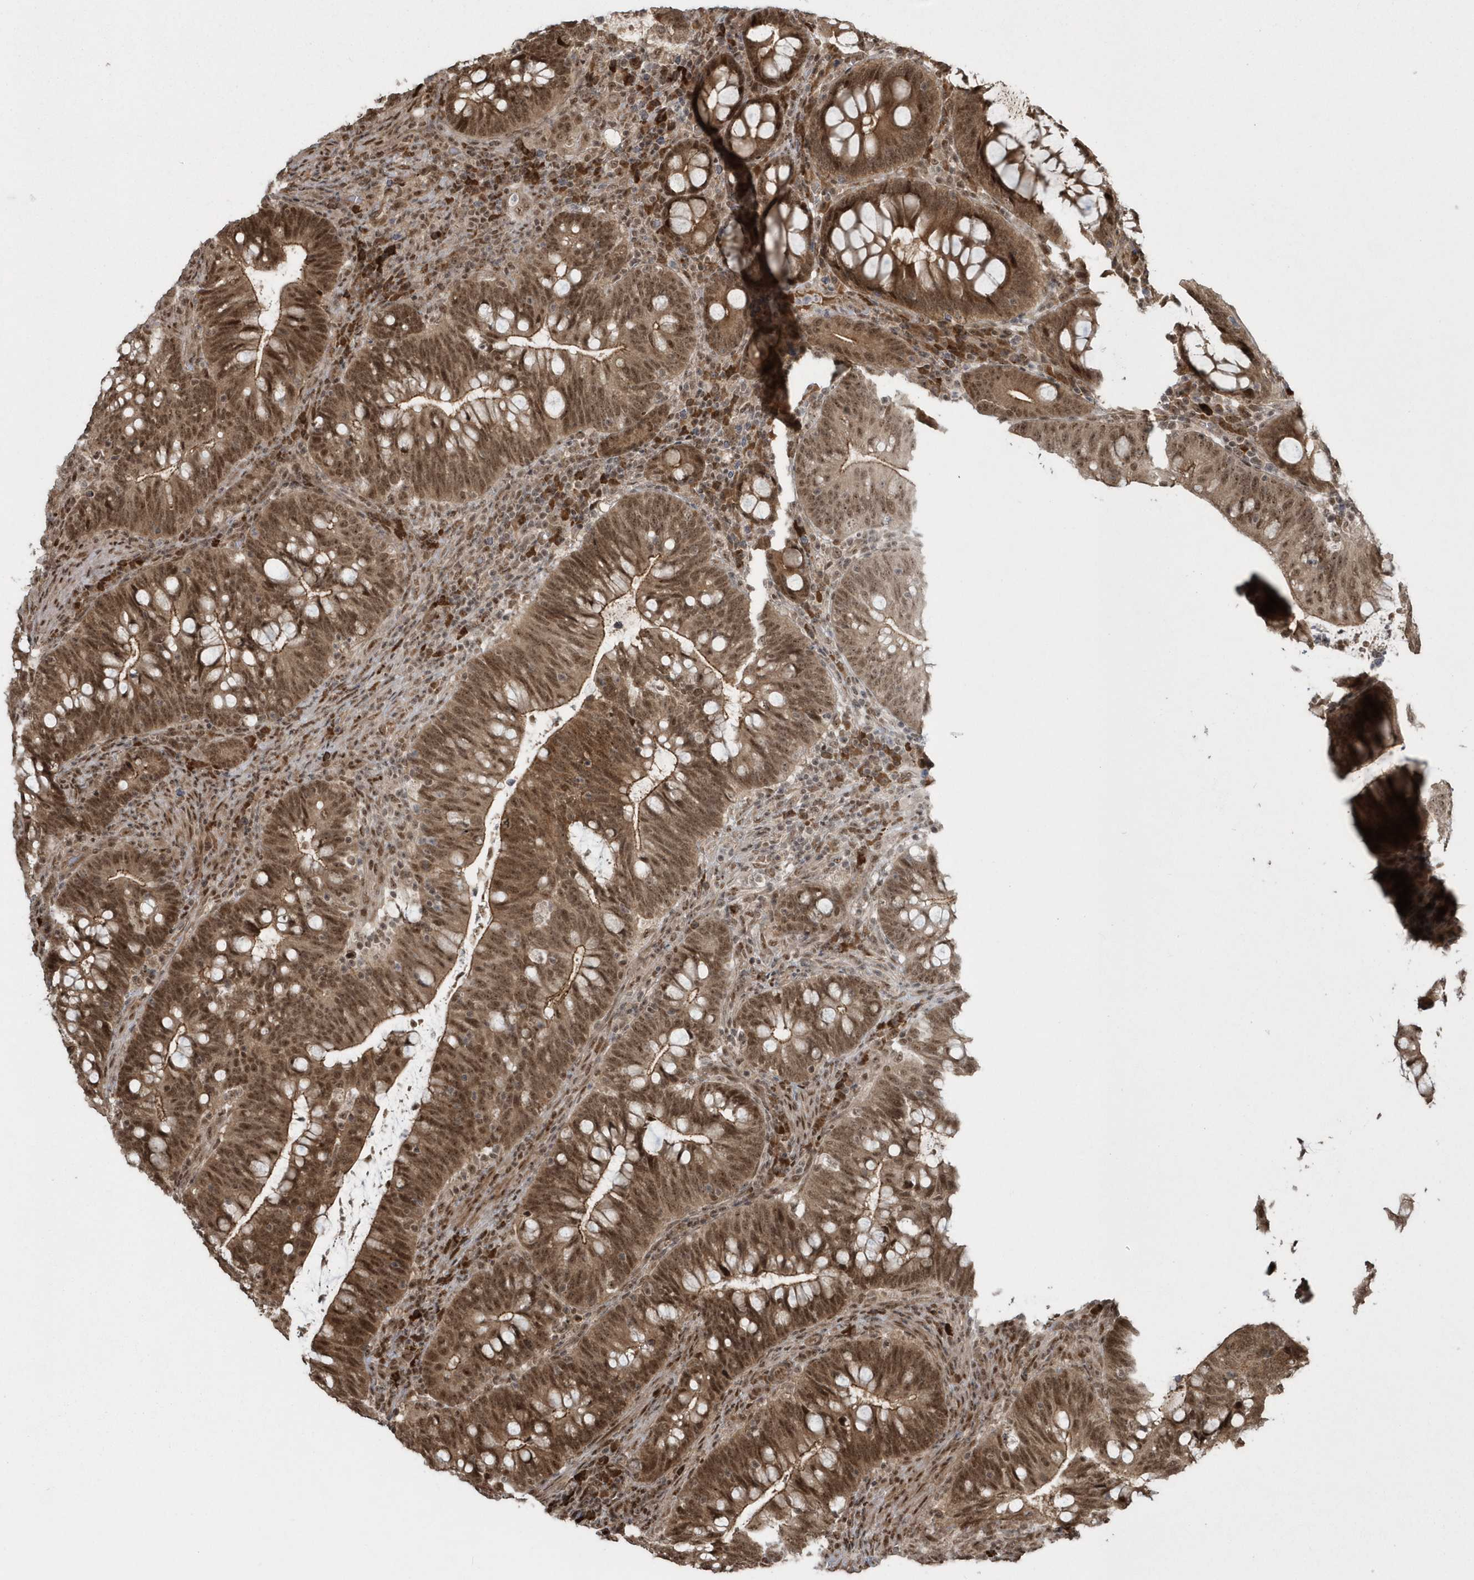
{"staining": {"intensity": "moderate", "quantity": ">75%", "location": "cytoplasmic/membranous,nuclear"}, "tissue": "colorectal cancer", "cell_type": "Tumor cells", "image_type": "cancer", "snomed": [{"axis": "morphology", "description": "Adenocarcinoma, NOS"}, {"axis": "topography", "description": "Colon"}], "caption": "Tumor cells exhibit medium levels of moderate cytoplasmic/membranous and nuclear positivity in approximately >75% of cells in human colorectal cancer.", "gene": "EPB41L4A", "patient": {"sex": "female", "age": 66}}